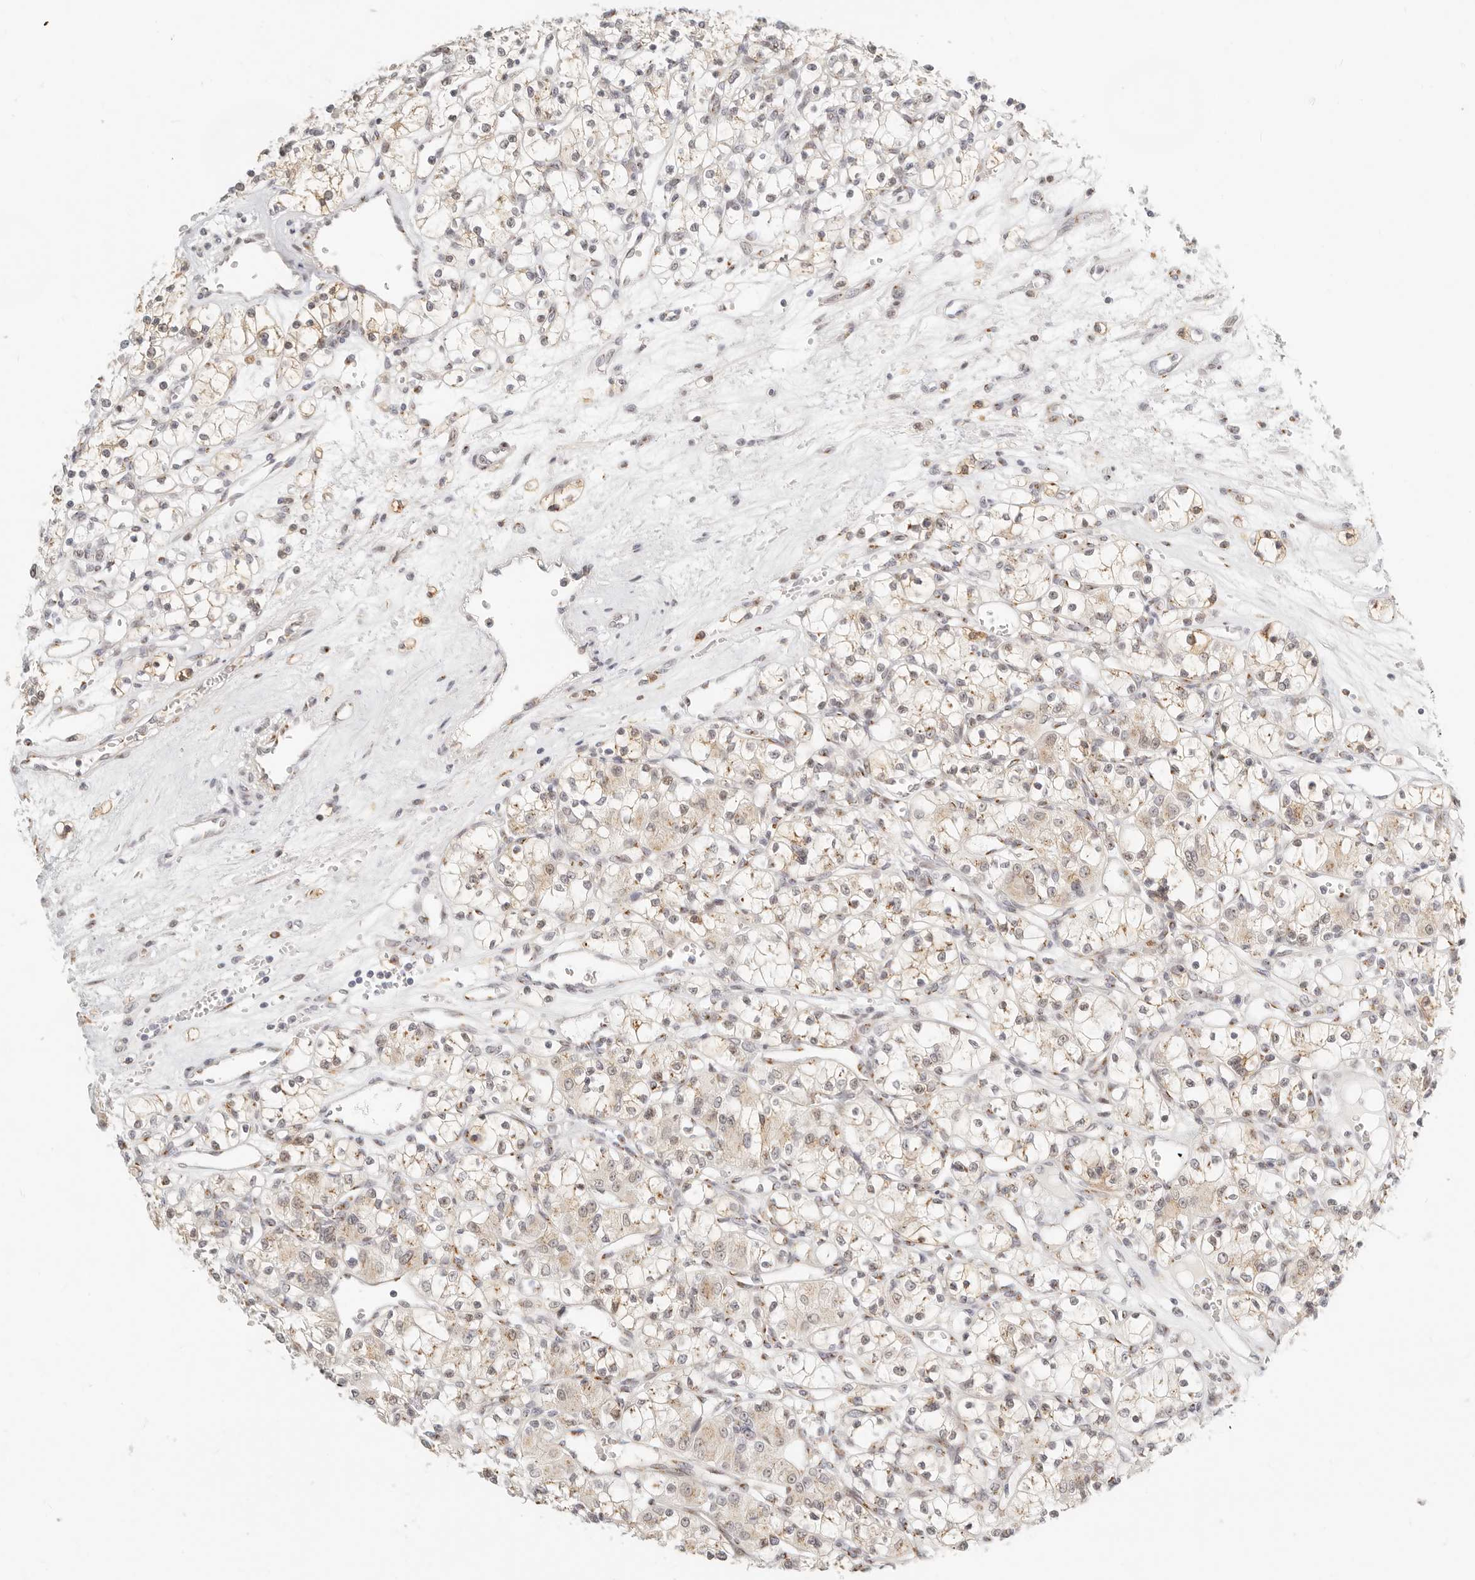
{"staining": {"intensity": "weak", "quantity": ">75%", "location": "cytoplasmic/membranous"}, "tissue": "renal cancer", "cell_type": "Tumor cells", "image_type": "cancer", "snomed": [{"axis": "morphology", "description": "Adenocarcinoma, NOS"}, {"axis": "topography", "description": "Kidney"}], "caption": "About >75% of tumor cells in renal cancer (adenocarcinoma) reveal weak cytoplasmic/membranous protein expression as visualized by brown immunohistochemical staining.", "gene": "FAM20B", "patient": {"sex": "female", "age": 59}}